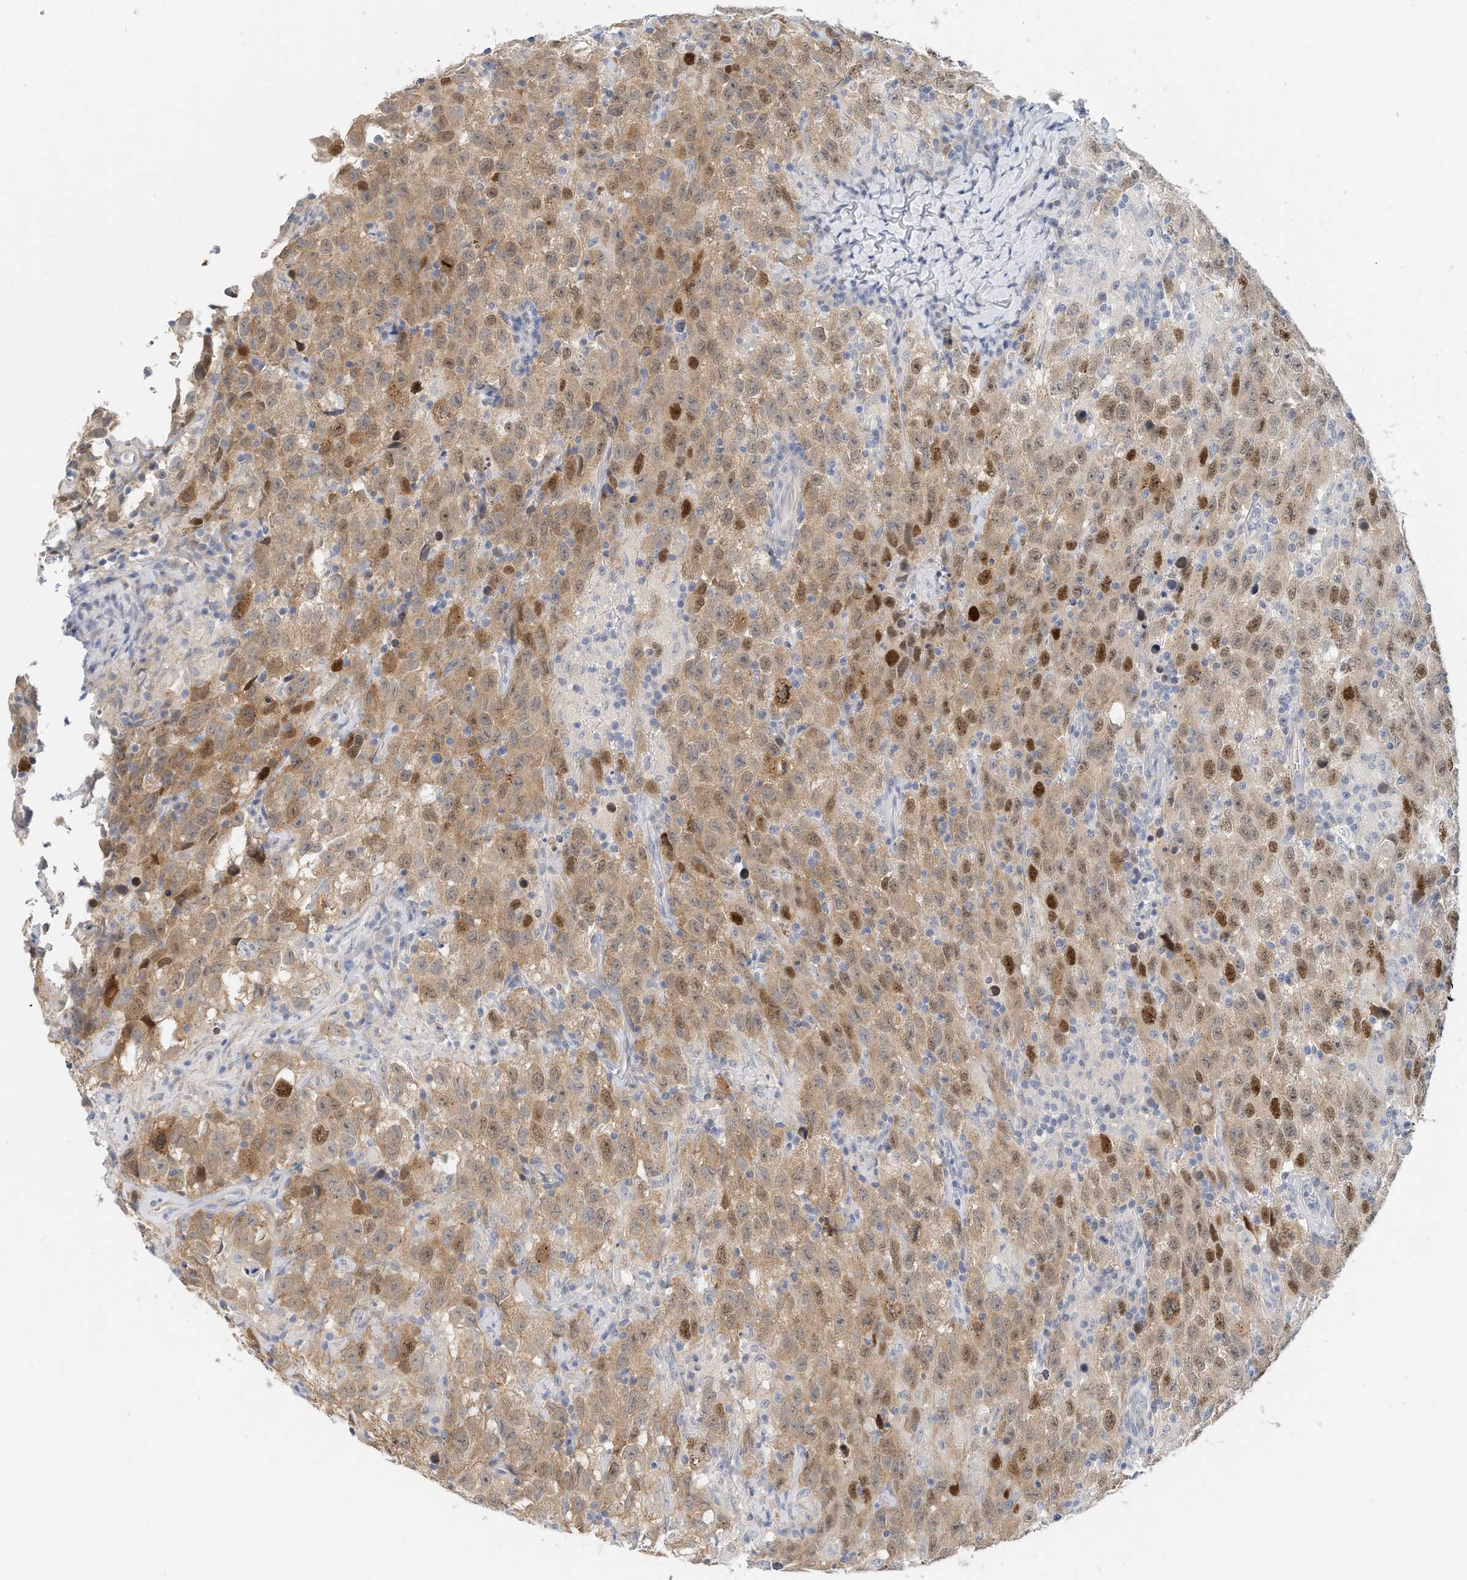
{"staining": {"intensity": "moderate", "quantity": "25%-75%", "location": "cytoplasmic/membranous,nuclear"}, "tissue": "testis cancer", "cell_type": "Tumor cells", "image_type": "cancer", "snomed": [{"axis": "morphology", "description": "Seminoma, NOS"}, {"axis": "topography", "description": "Testis"}], "caption": "Immunohistochemical staining of human testis cancer (seminoma) exhibits medium levels of moderate cytoplasmic/membranous and nuclear protein expression in approximately 25%-75% of tumor cells.", "gene": "ARHGAP28", "patient": {"sex": "male", "age": 41}}